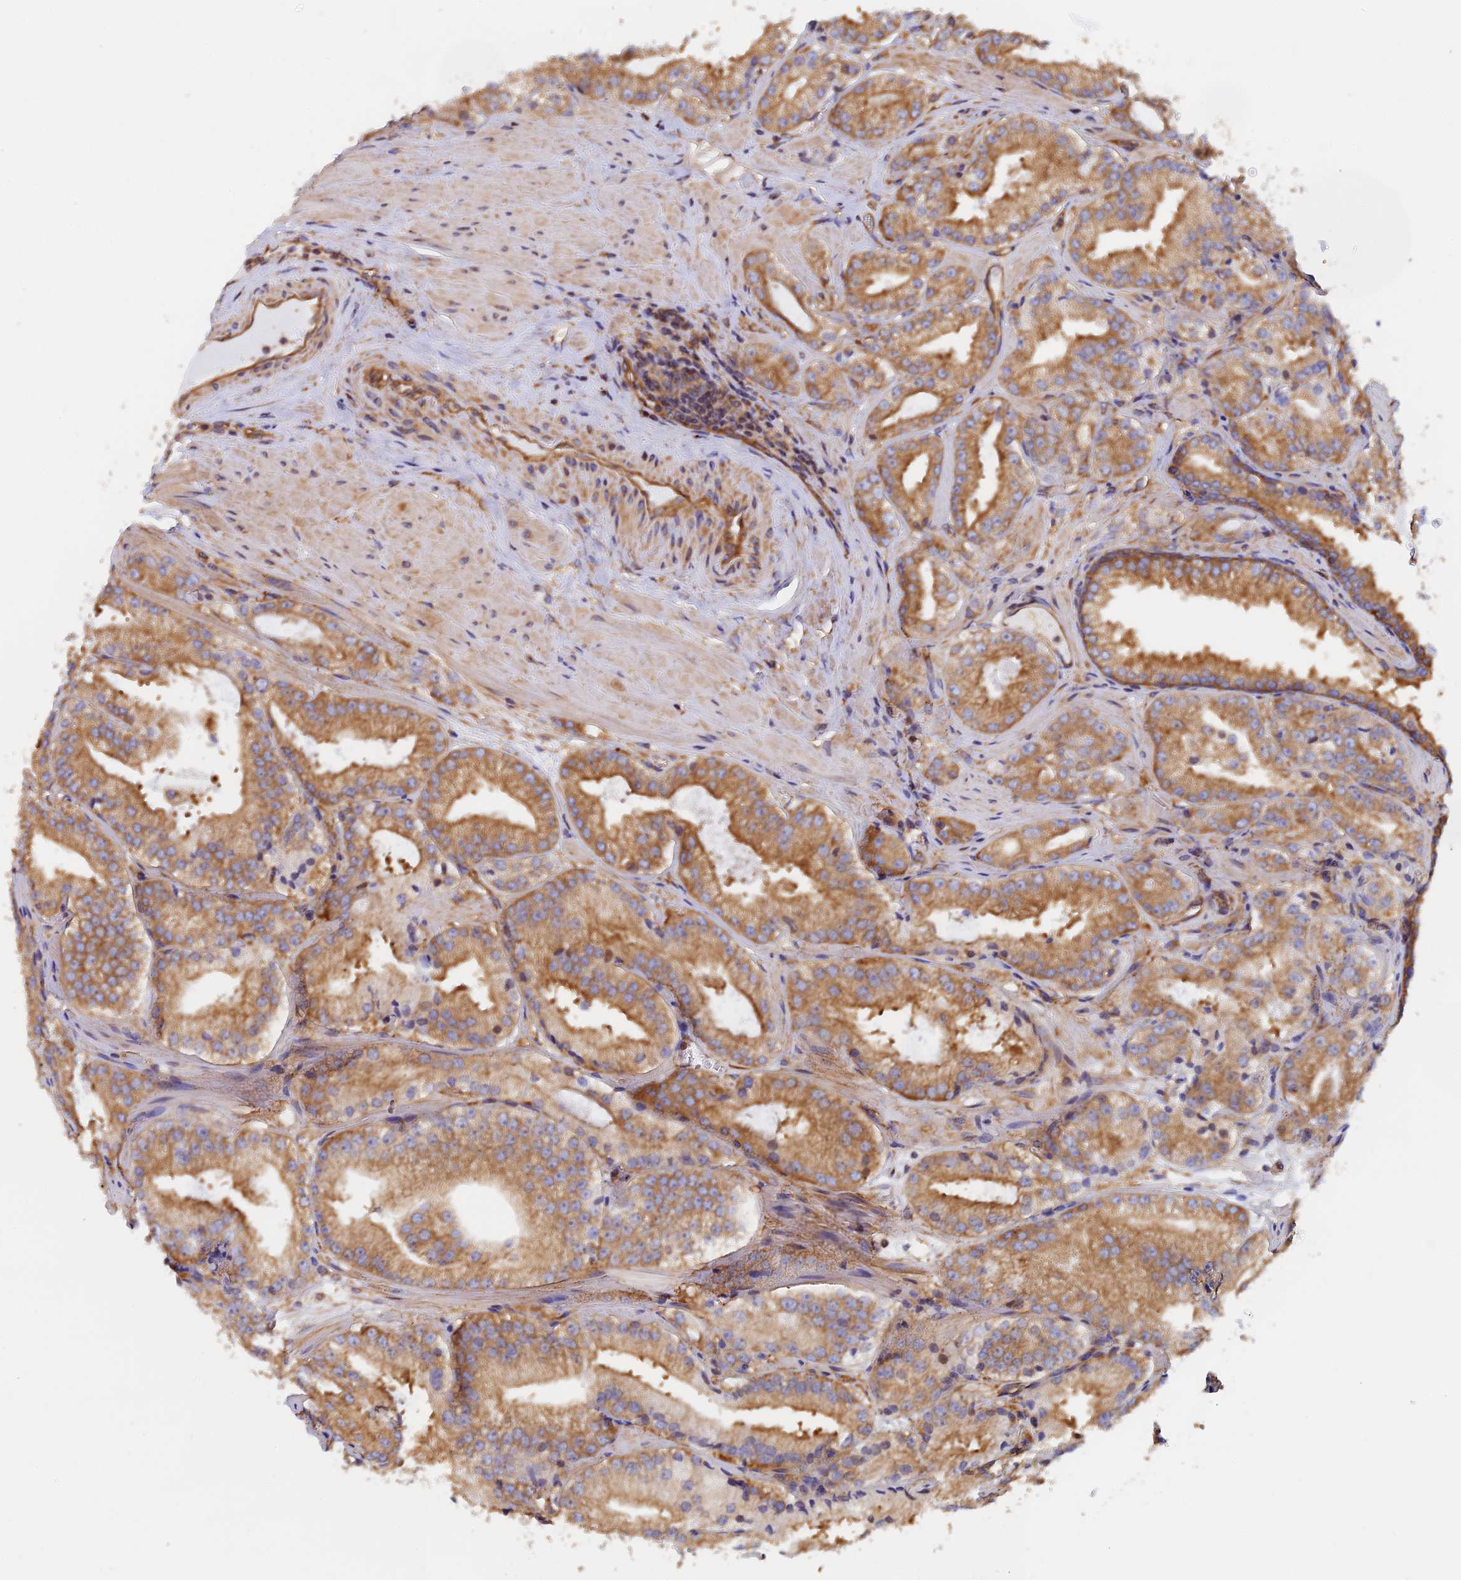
{"staining": {"intensity": "moderate", "quantity": ">75%", "location": "cytoplasmic/membranous"}, "tissue": "prostate cancer", "cell_type": "Tumor cells", "image_type": "cancer", "snomed": [{"axis": "morphology", "description": "Adenocarcinoma, Low grade"}, {"axis": "topography", "description": "Prostate"}], "caption": "This is a photomicrograph of immunohistochemistry staining of prostate cancer, which shows moderate staining in the cytoplasmic/membranous of tumor cells.", "gene": "DCTN2", "patient": {"sex": "male", "age": 60}}